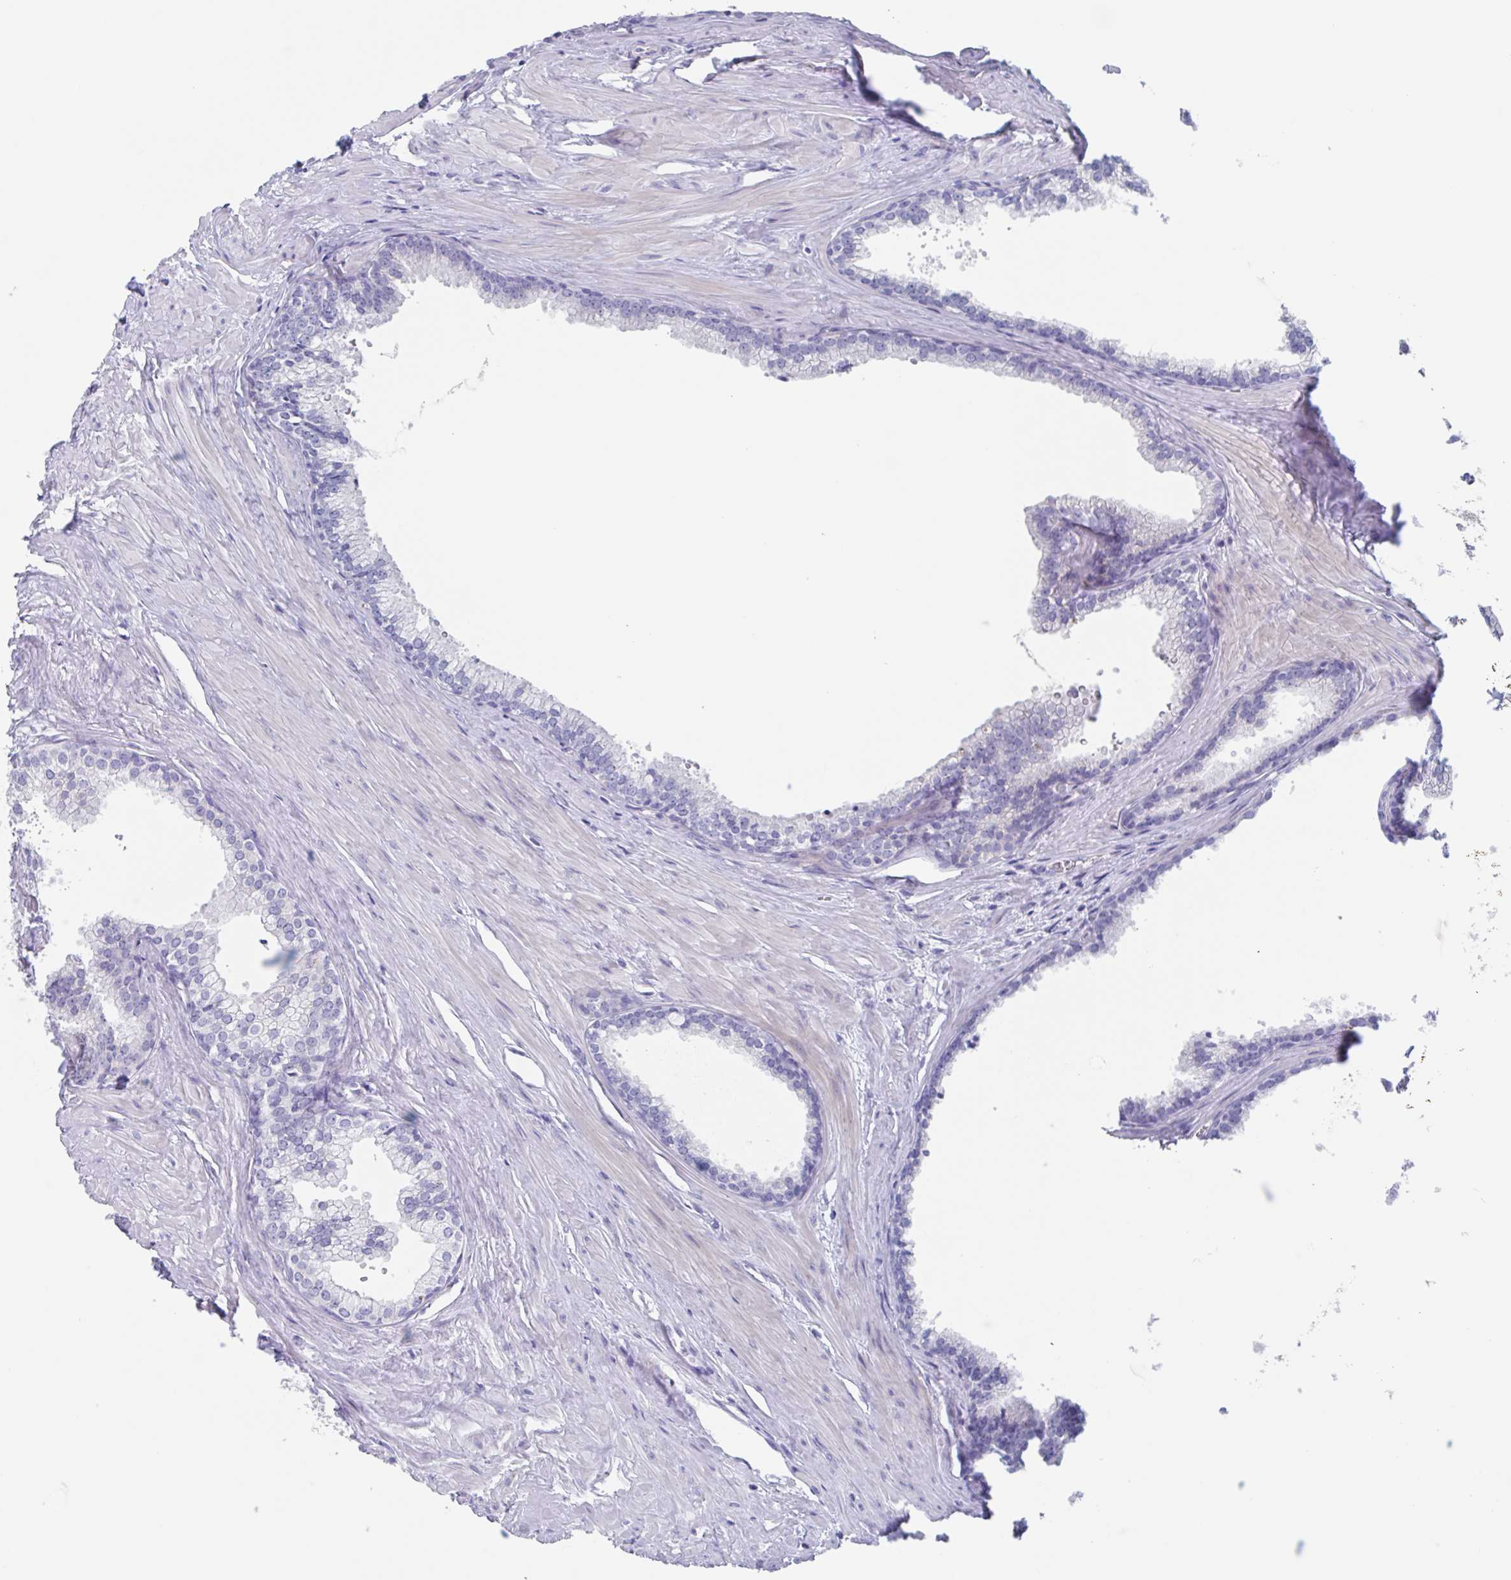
{"staining": {"intensity": "negative", "quantity": "none", "location": "none"}, "tissue": "prostate", "cell_type": "Glandular cells", "image_type": "normal", "snomed": [{"axis": "morphology", "description": "Normal tissue, NOS"}, {"axis": "topography", "description": "Prostate"}, {"axis": "topography", "description": "Peripheral nerve tissue"}], "caption": "Immunohistochemical staining of normal prostate reveals no significant expression in glandular cells.", "gene": "NOXRED1", "patient": {"sex": "male", "age": 55}}